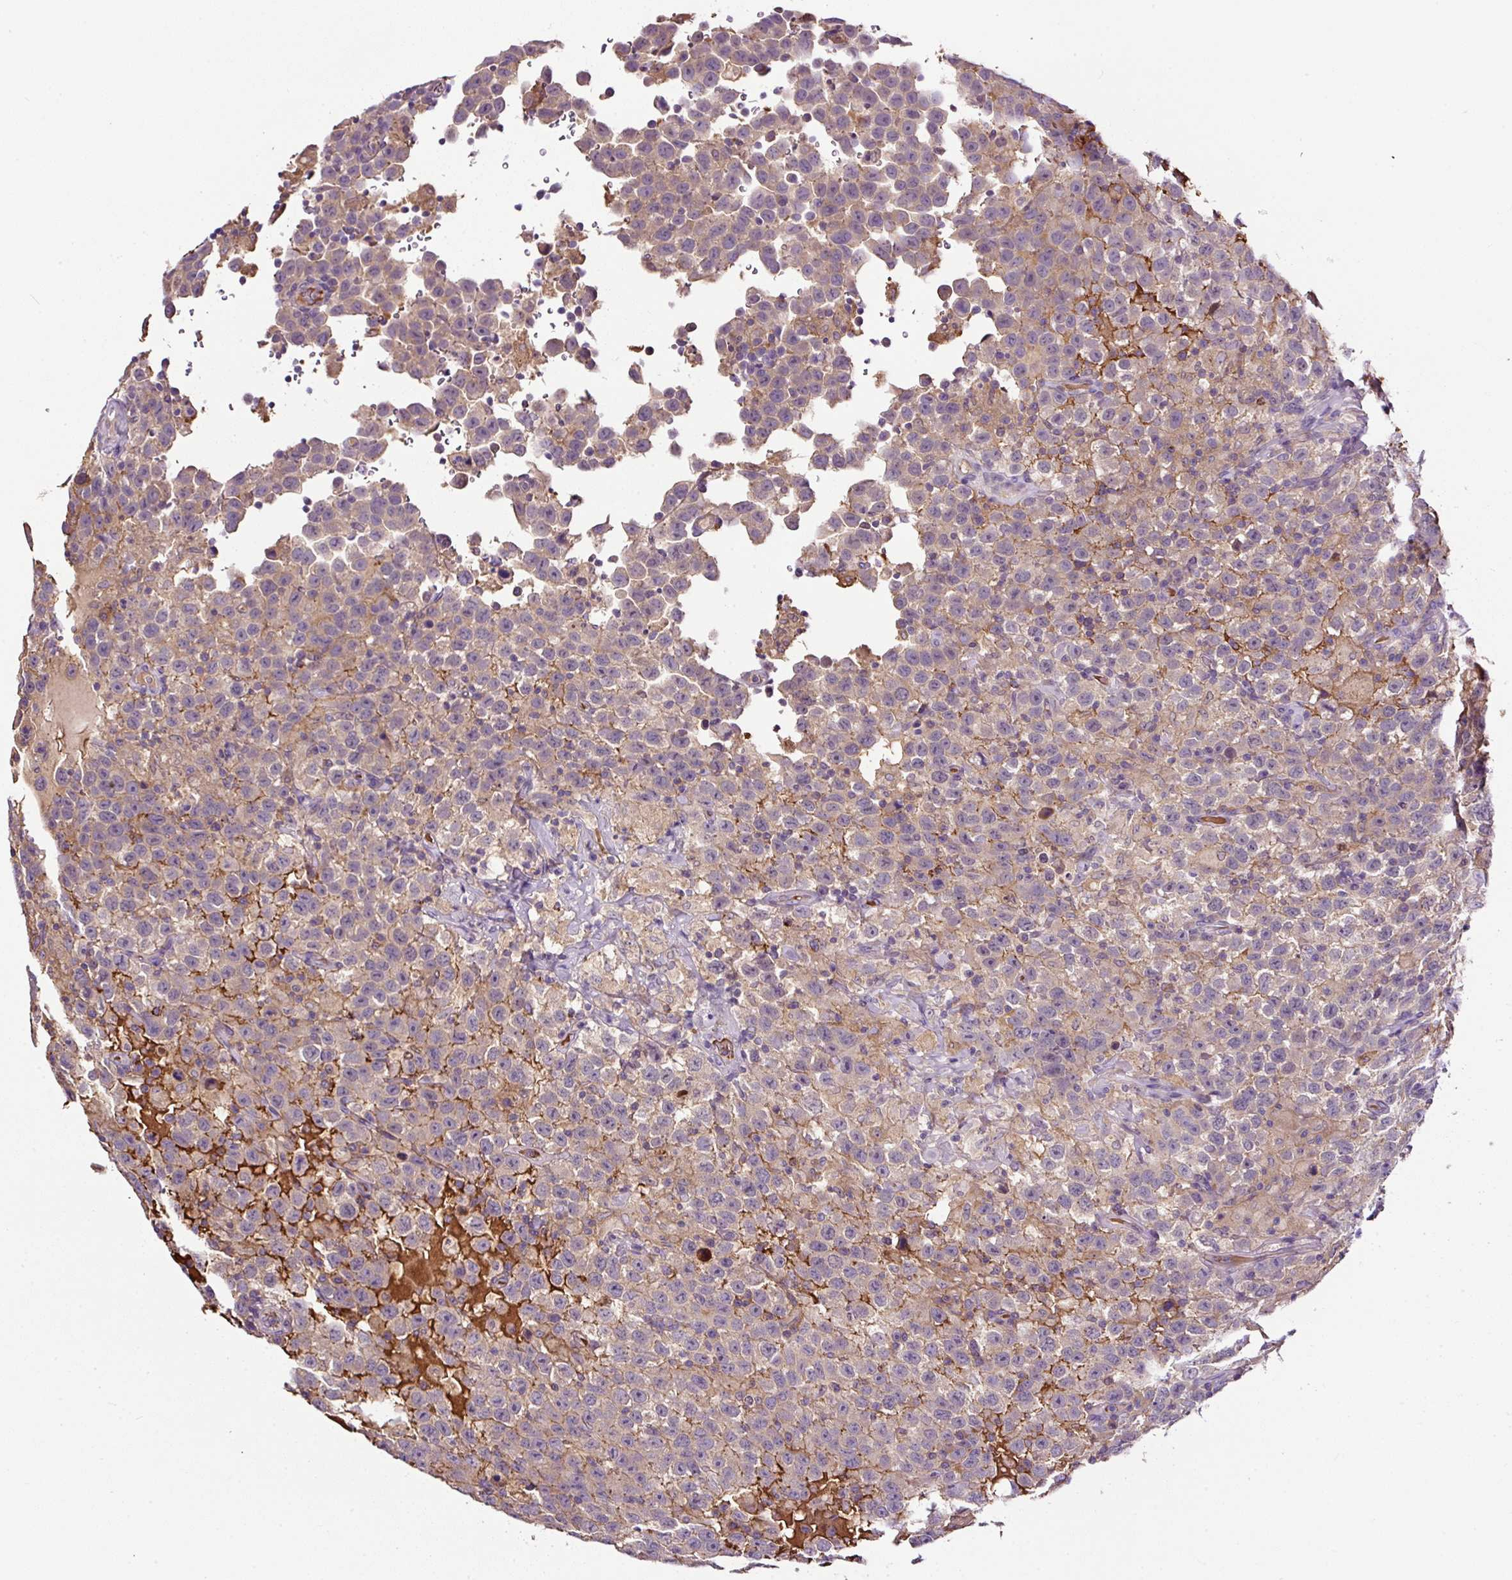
{"staining": {"intensity": "weak", "quantity": "<25%", "location": "cytoplasmic/membranous"}, "tissue": "testis cancer", "cell_type": "Tumor cells", "image_type": "cancer", "snomed": [{"axis": "morphology", "description": "Seminoma, NOS"}, {"axis": "topography", "description": "Testis"}], "caption": "The IHC image has no significant staining in tumor cells of testis cancer (seminoma) tissue. (DAB immunohistochemistry (IHC), high magnification).", "gene": "LRRC24", "patient": {"sex": "male", "age": 41}}